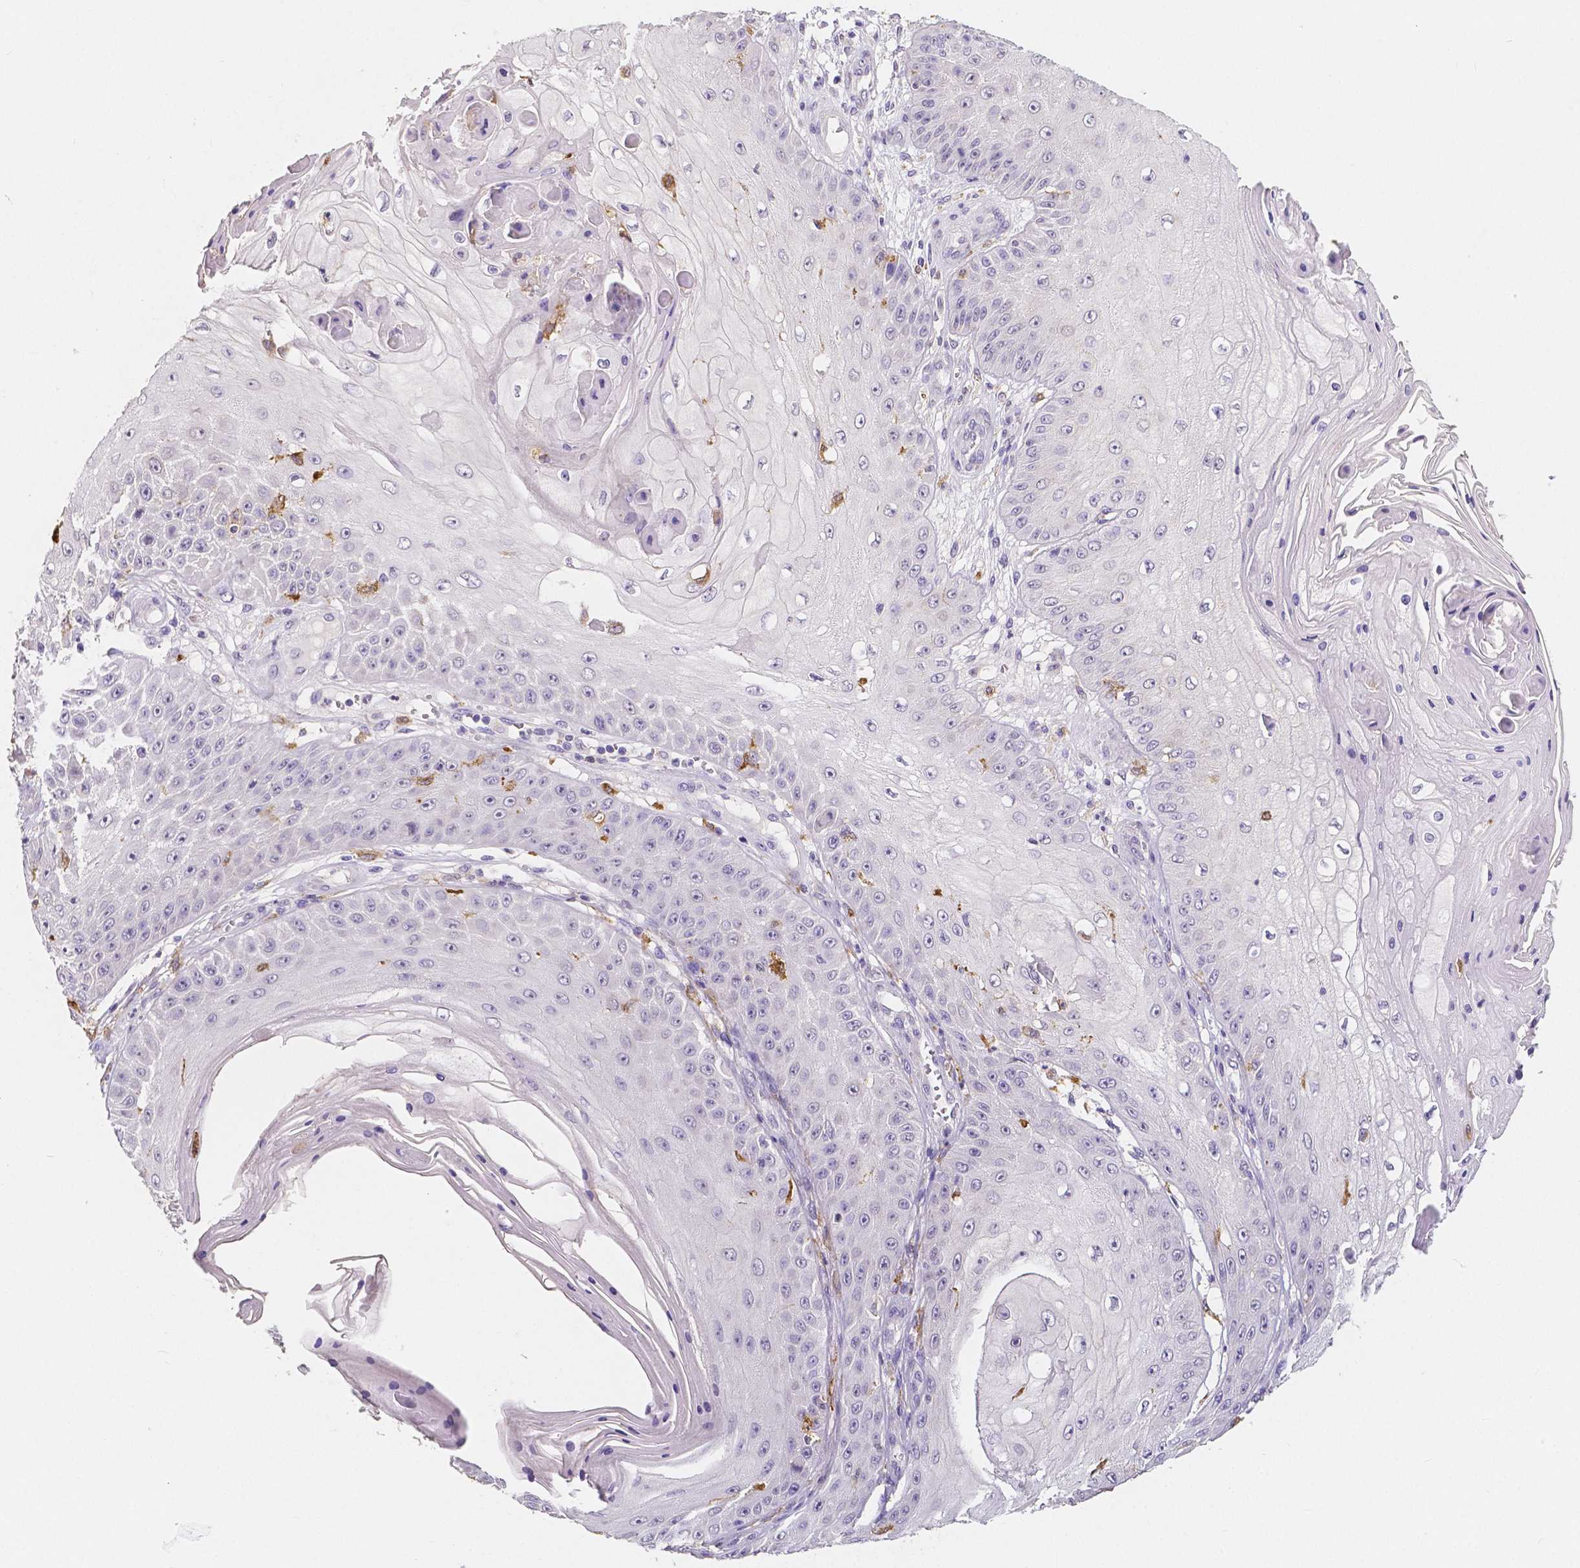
{"staining": {"intensity": "negative", "quantity": "none", "location": "none"}, "tissue": "skin cancer", "cell_type": "Tumor cells", "image_type": "cancer", "snomed": [{"axis": "morphology", "description": "Squamous cell carcinoma, NOS"}, {"axis": "topography", "description": "Skin"}], "caption": "Tumor cells are negative for protein expression in human skin cancer.", "gene": "ACP5", "patient": {"sex": "male", "age": 70}}